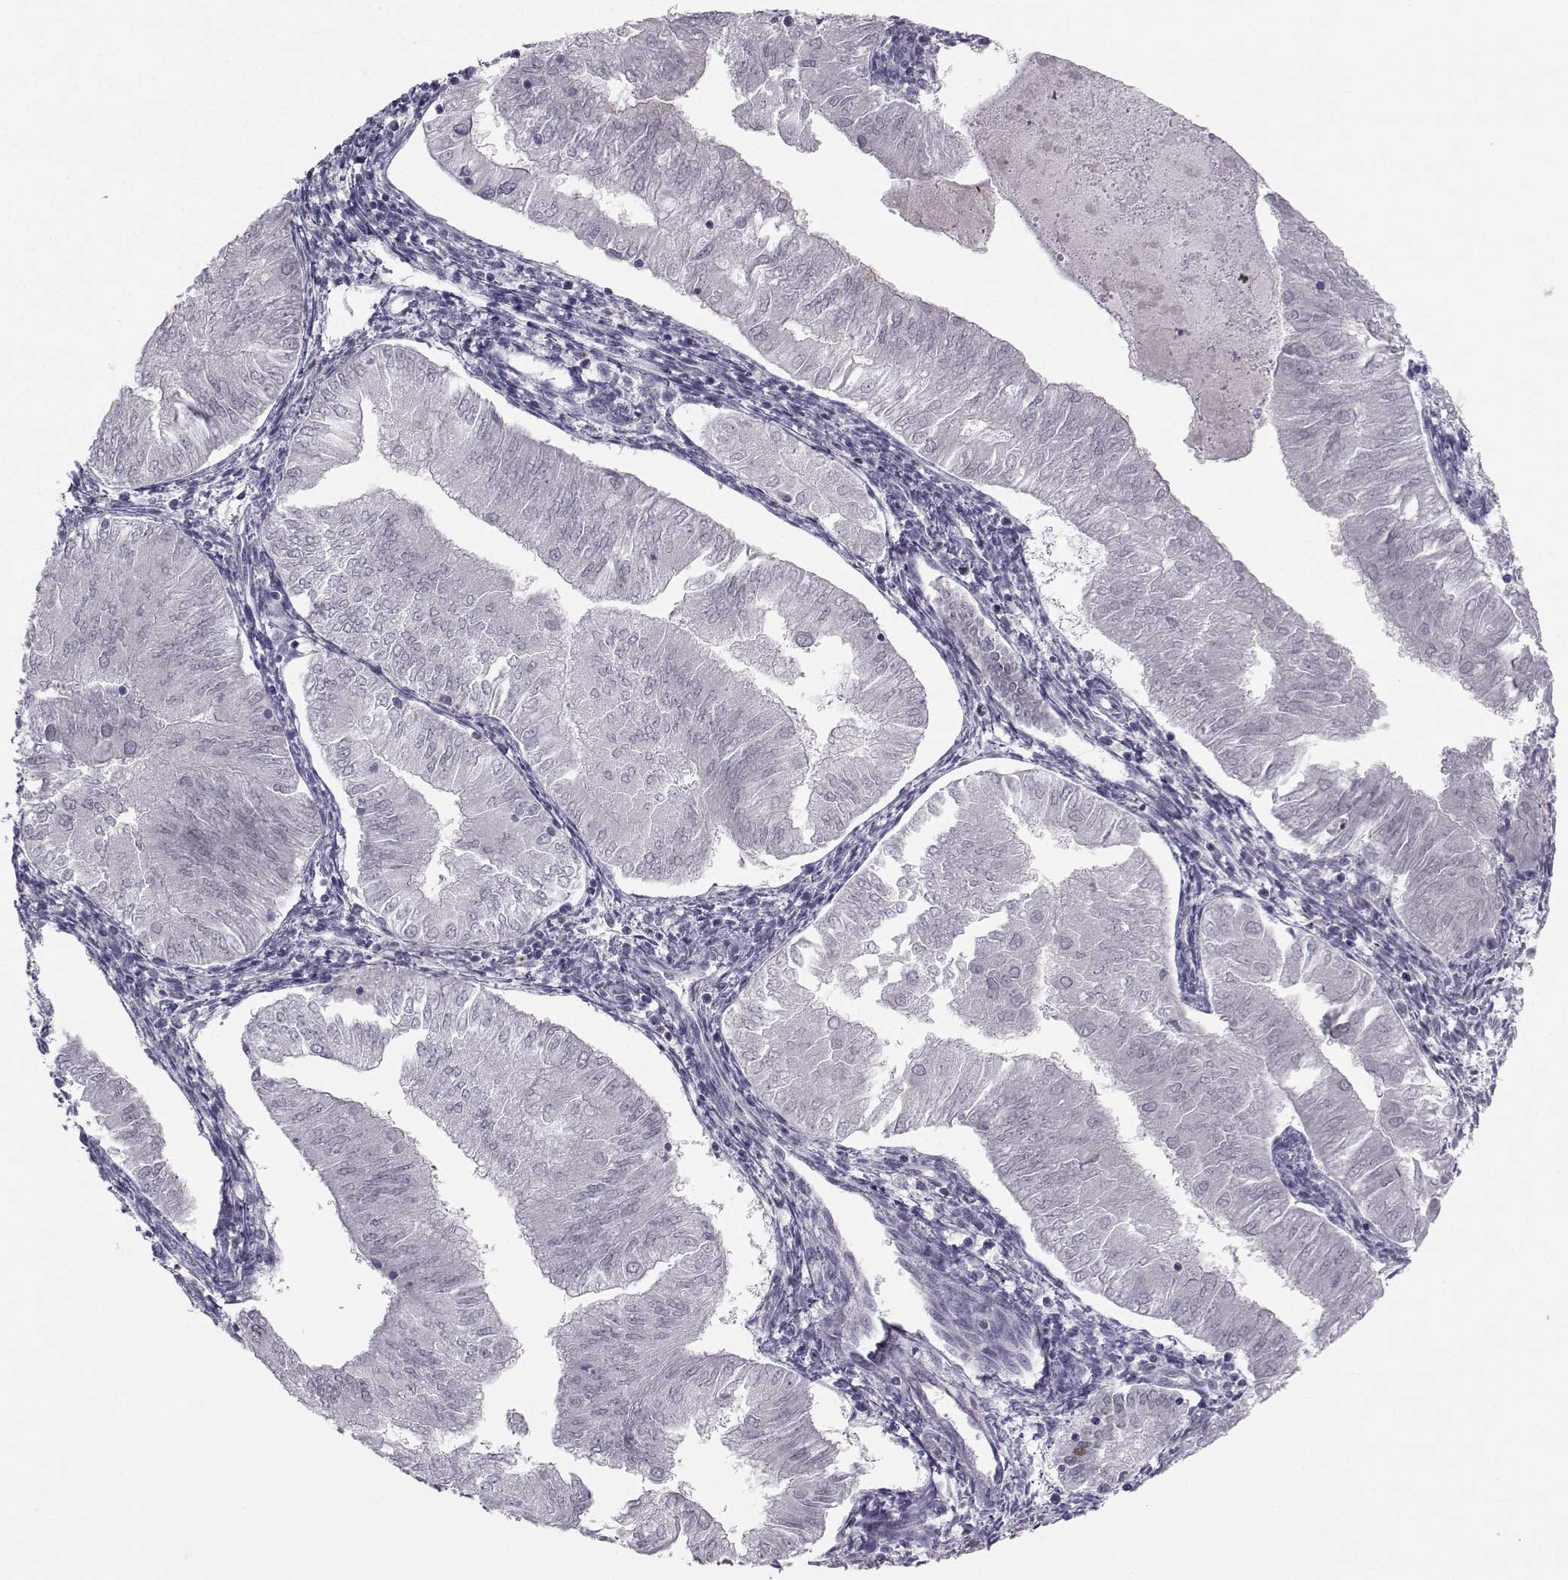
{"staining": {"intensity": "negative", "quantity": "none", "location": "none"}, "tissue": "endometrial cancer", "cell_type": "Tumor cells", "image_type": "cancer", "snomed": [{"axis": "morphology", "description": "Adenocarcinoma, NOS"}, {"axis": "topography", "description": "Endometrium"}], "caption": "DAB (3,3'-diaminobenzidine) immunohistochemical staining of human endometrial cancer (adenocarcinoma) exhibits no significant expression in tumor cells.", "gene": "LRP8", "patient": {"sex": "female", "age": 53}}